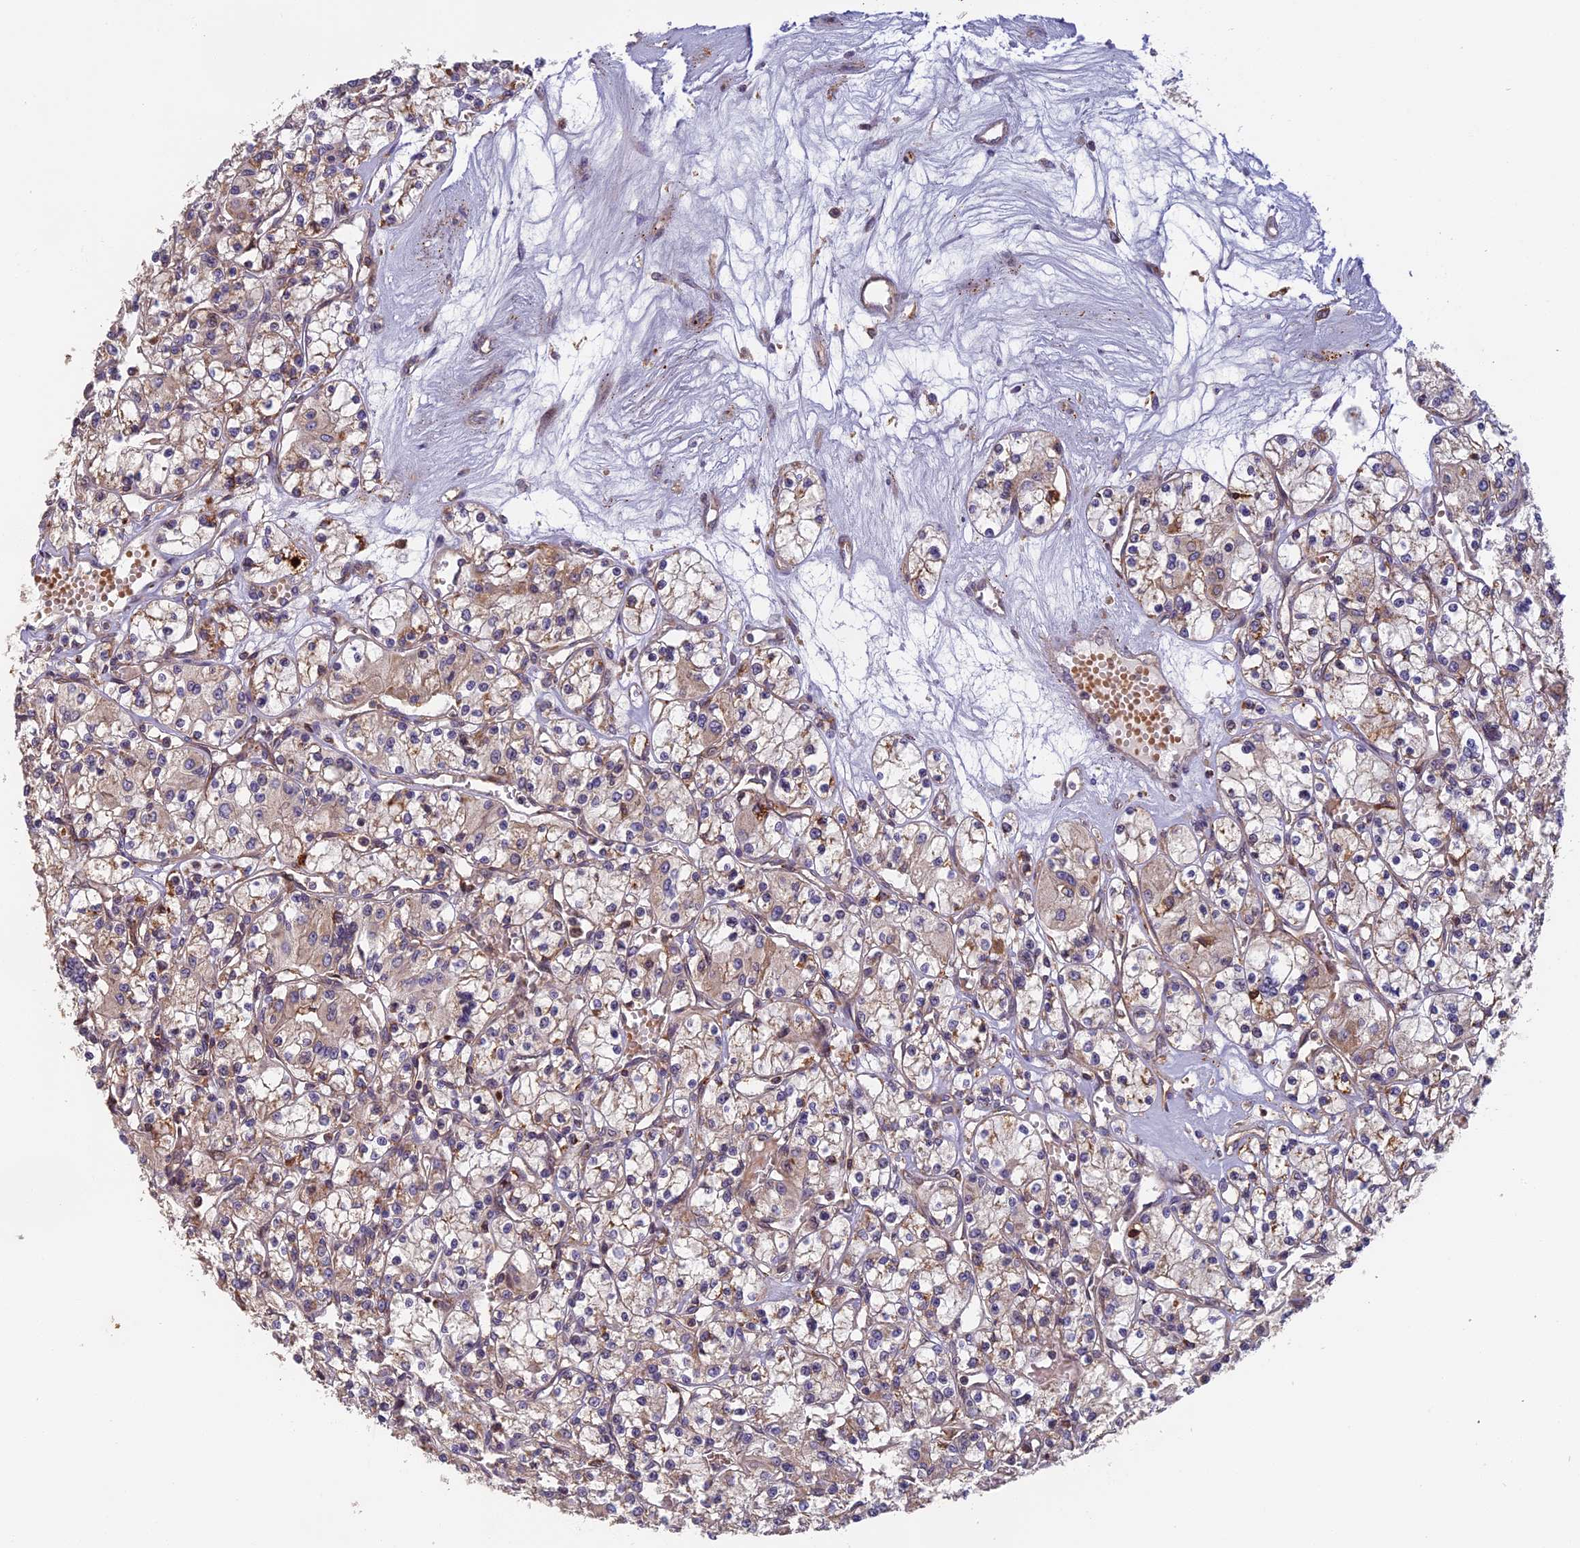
{"staining": {"intensity": "weak", "quantity": "25%-75%", "location": "cytoplasmic/membranous"}, "tissue": "renal cancer", "cell_type": "Tumor cells", "image_type": "cancer", "snomed": [{"axis": "morphology", "description": "Adenocarcinoma, NOS"}, {"axis": "topography", "description": "Kidney"}], "caption": "Renal adenocarcinoma stained with IHC shows weak cytoplasmic/membranous expression in approximately 25%-75% of tumor cells.", "gene": "EDAR", "patient": {"sex": "female", "age": 59}}